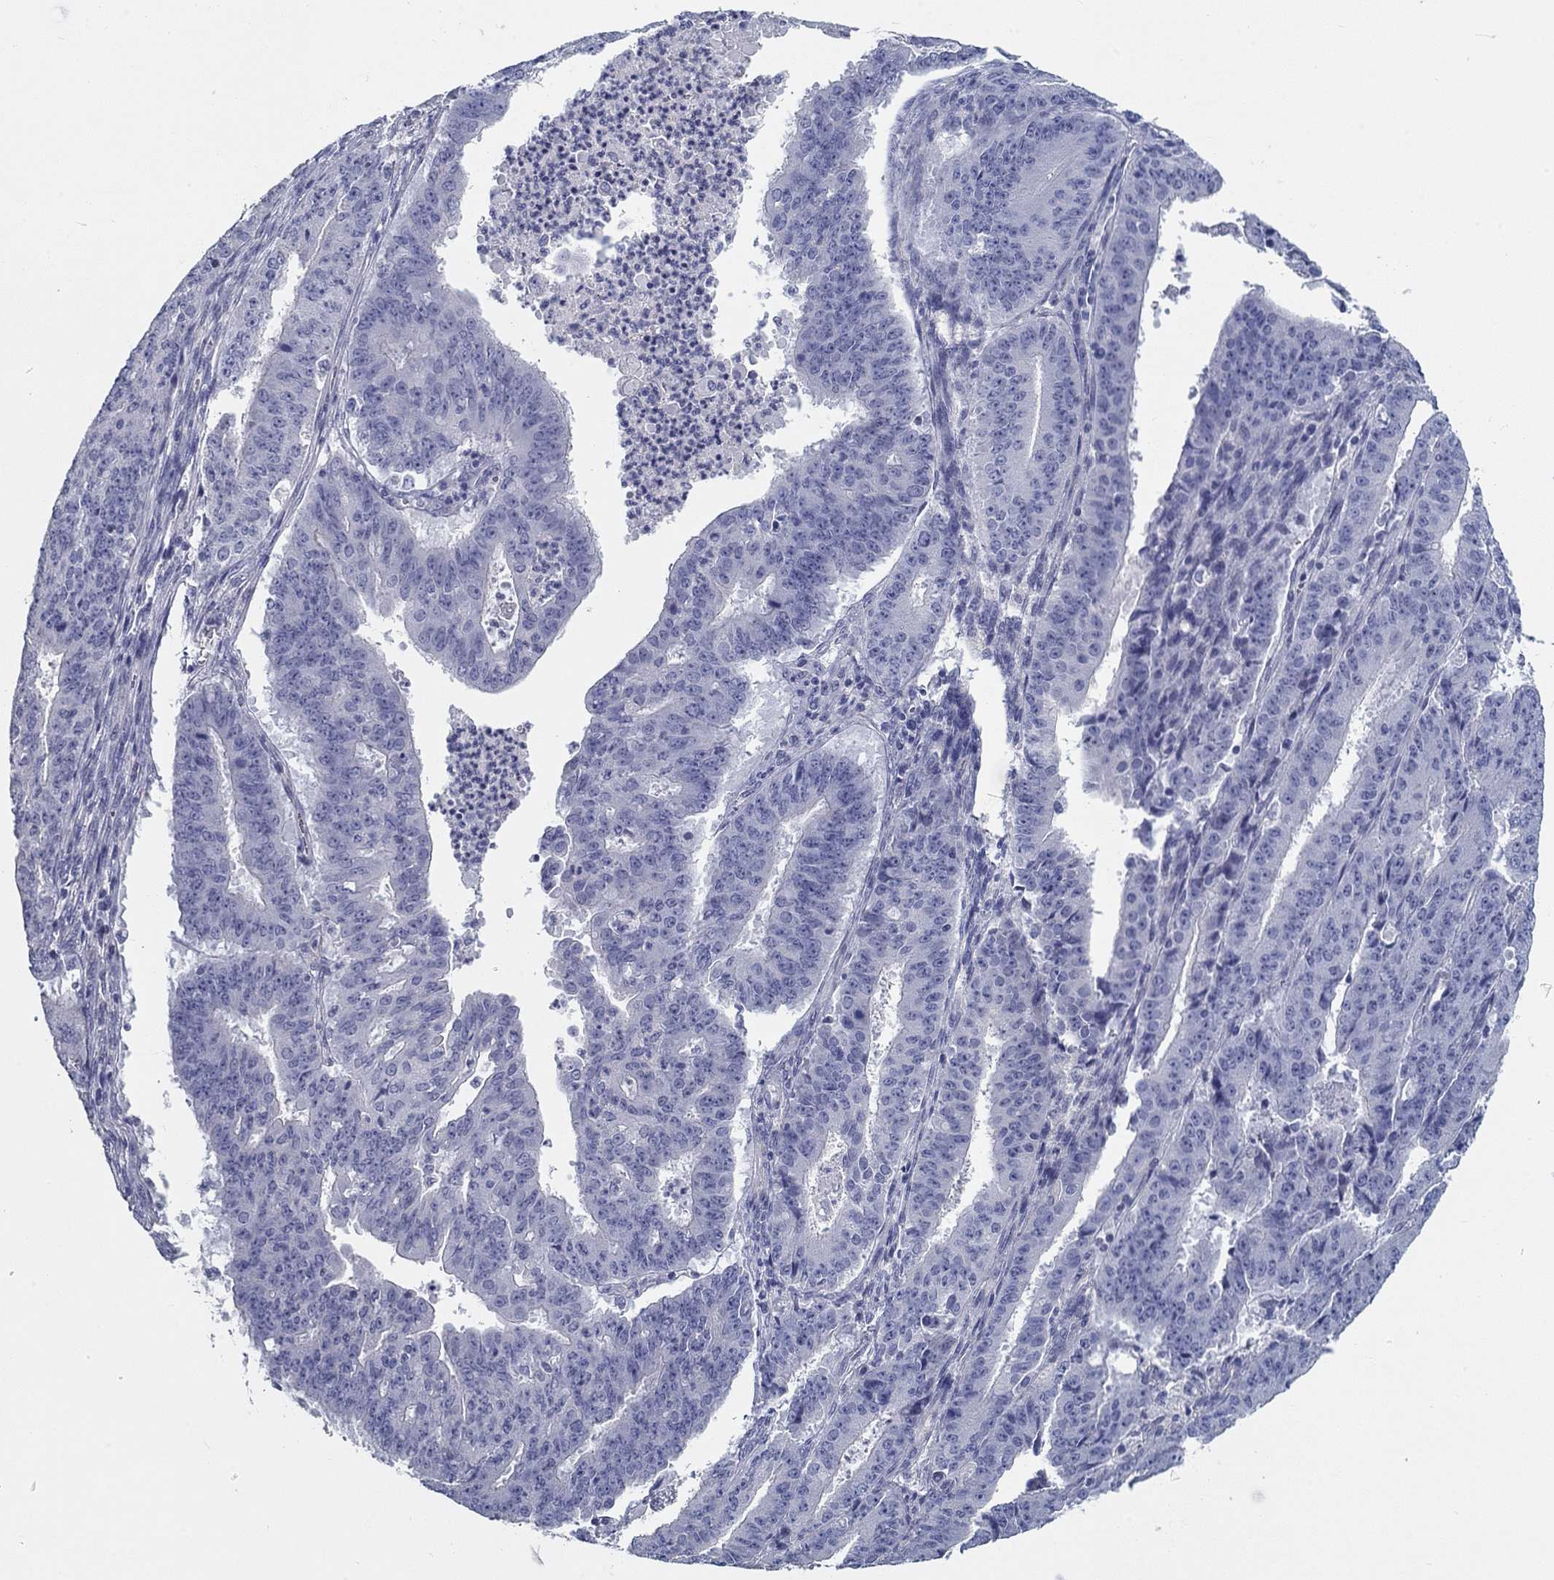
{"staining": {"intensity": "negative", "quantity": "none", "location": "none"}, "tissue": "ovarian cancer", "cell_type": "Tumor cells", "image_type": "cancer", "snomed": [{"axis": "morphology", "description": "Carcinoma, endometroid"}, {"axis": "topography", "description": "Ovary"}], "caption": "The histopathology image demonstrates no significant staining in tumor cells of ovarian endometroid carcinoma.", "gene": "CRYGD", "patient": {"sex": "female", "age": 42}}